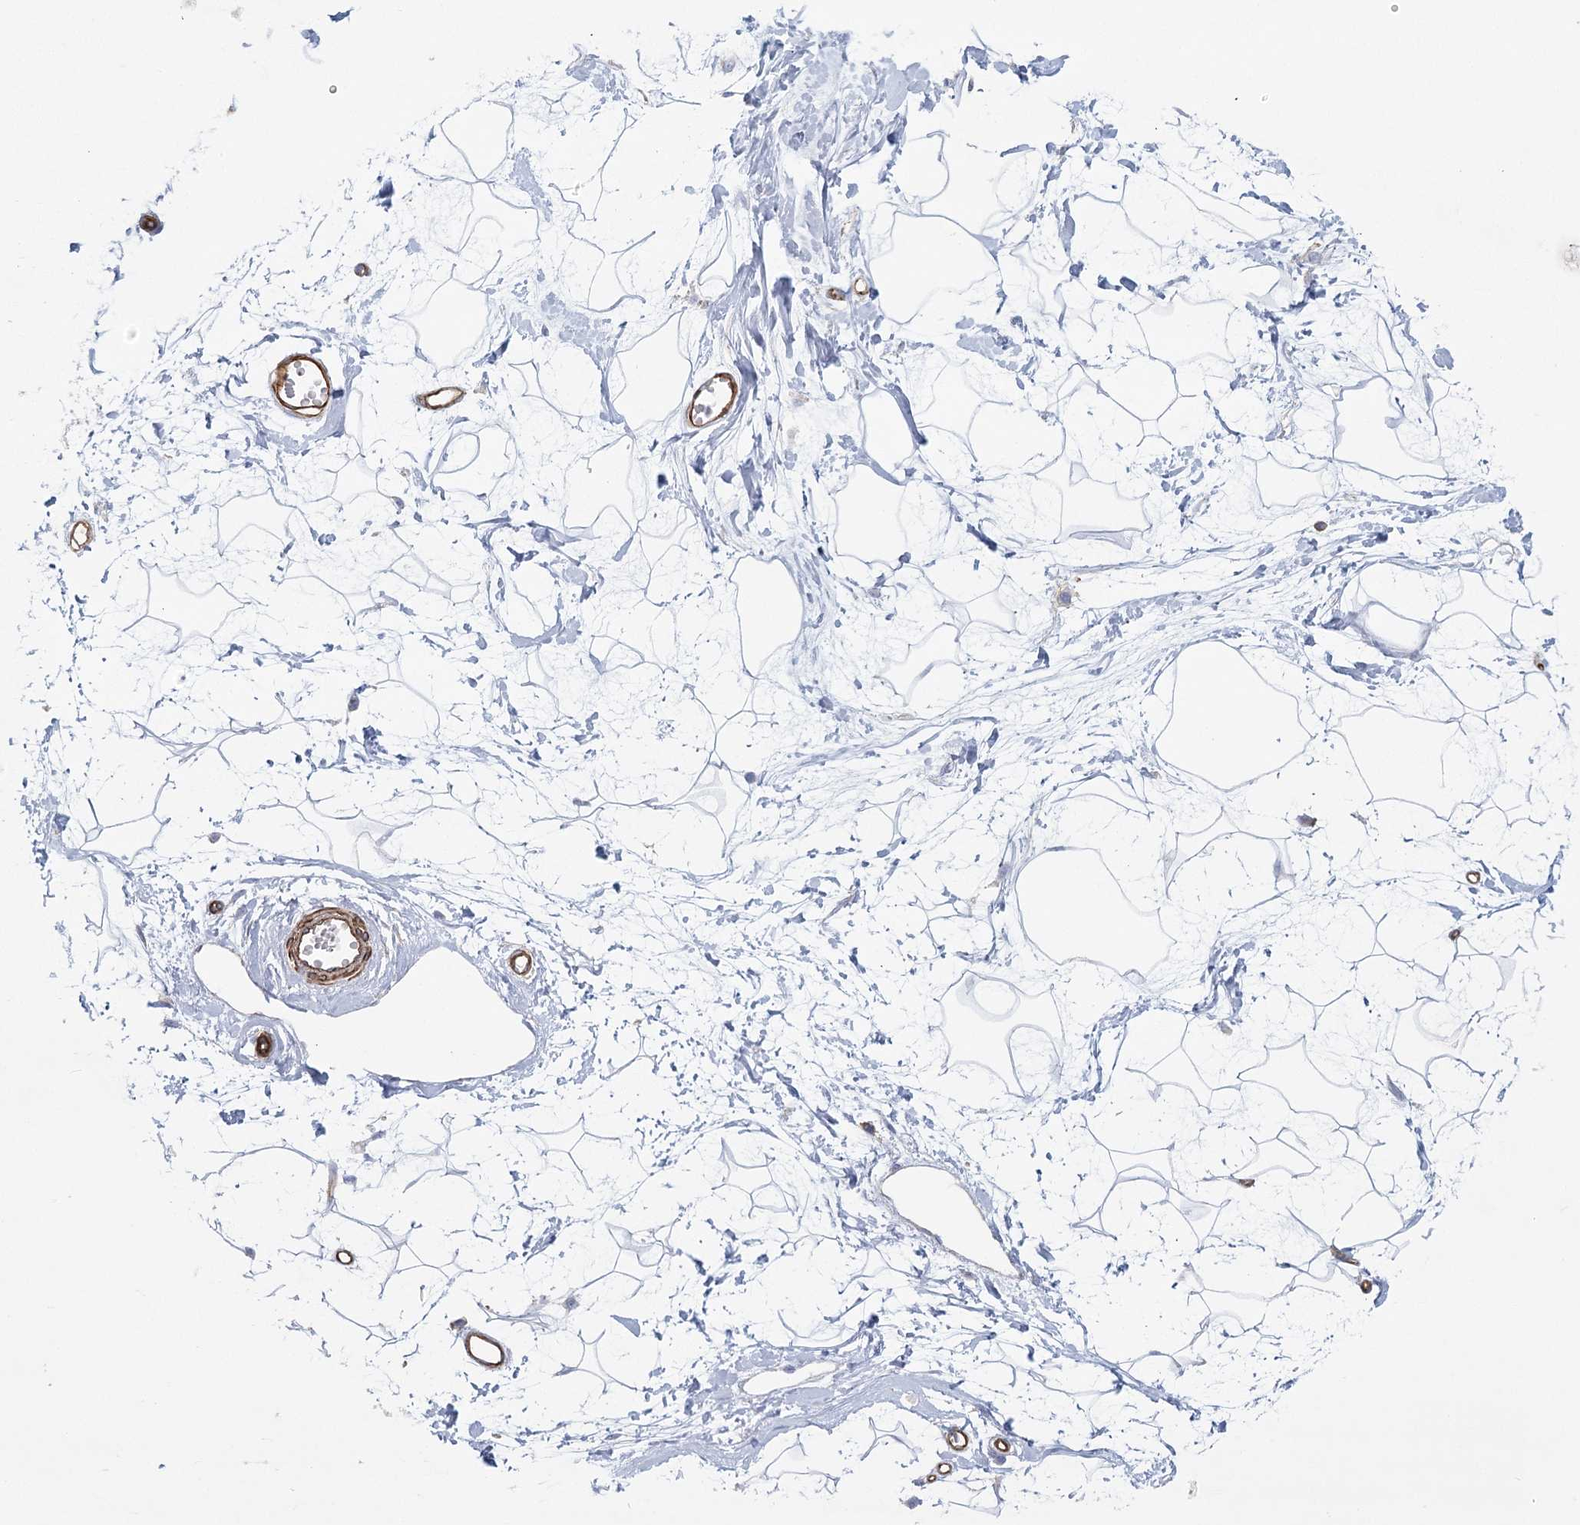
{"staining": {"intensity": "negative", "quantity": "none", "location": "none"}, "tissue": "breast", "cell_type": "Adipocytes", "image_type": "normal", "snomed": [{"axis": "morphology", "description": "Normal tissue, NOS"}, {"axis": "topography", "description": "Breast"}], "caption": "Adipocytes are negative for protein expression in unremarkable human breast. (Stains: DAB (3,3'-diaminobenzidine) immunohistochemistry (IHC) with hematoxylin counter stain, Microscopy: brightfield microscopy at high magnification).", "gene": "IFT46", "patient": {"sex": "female", "age": 45}}